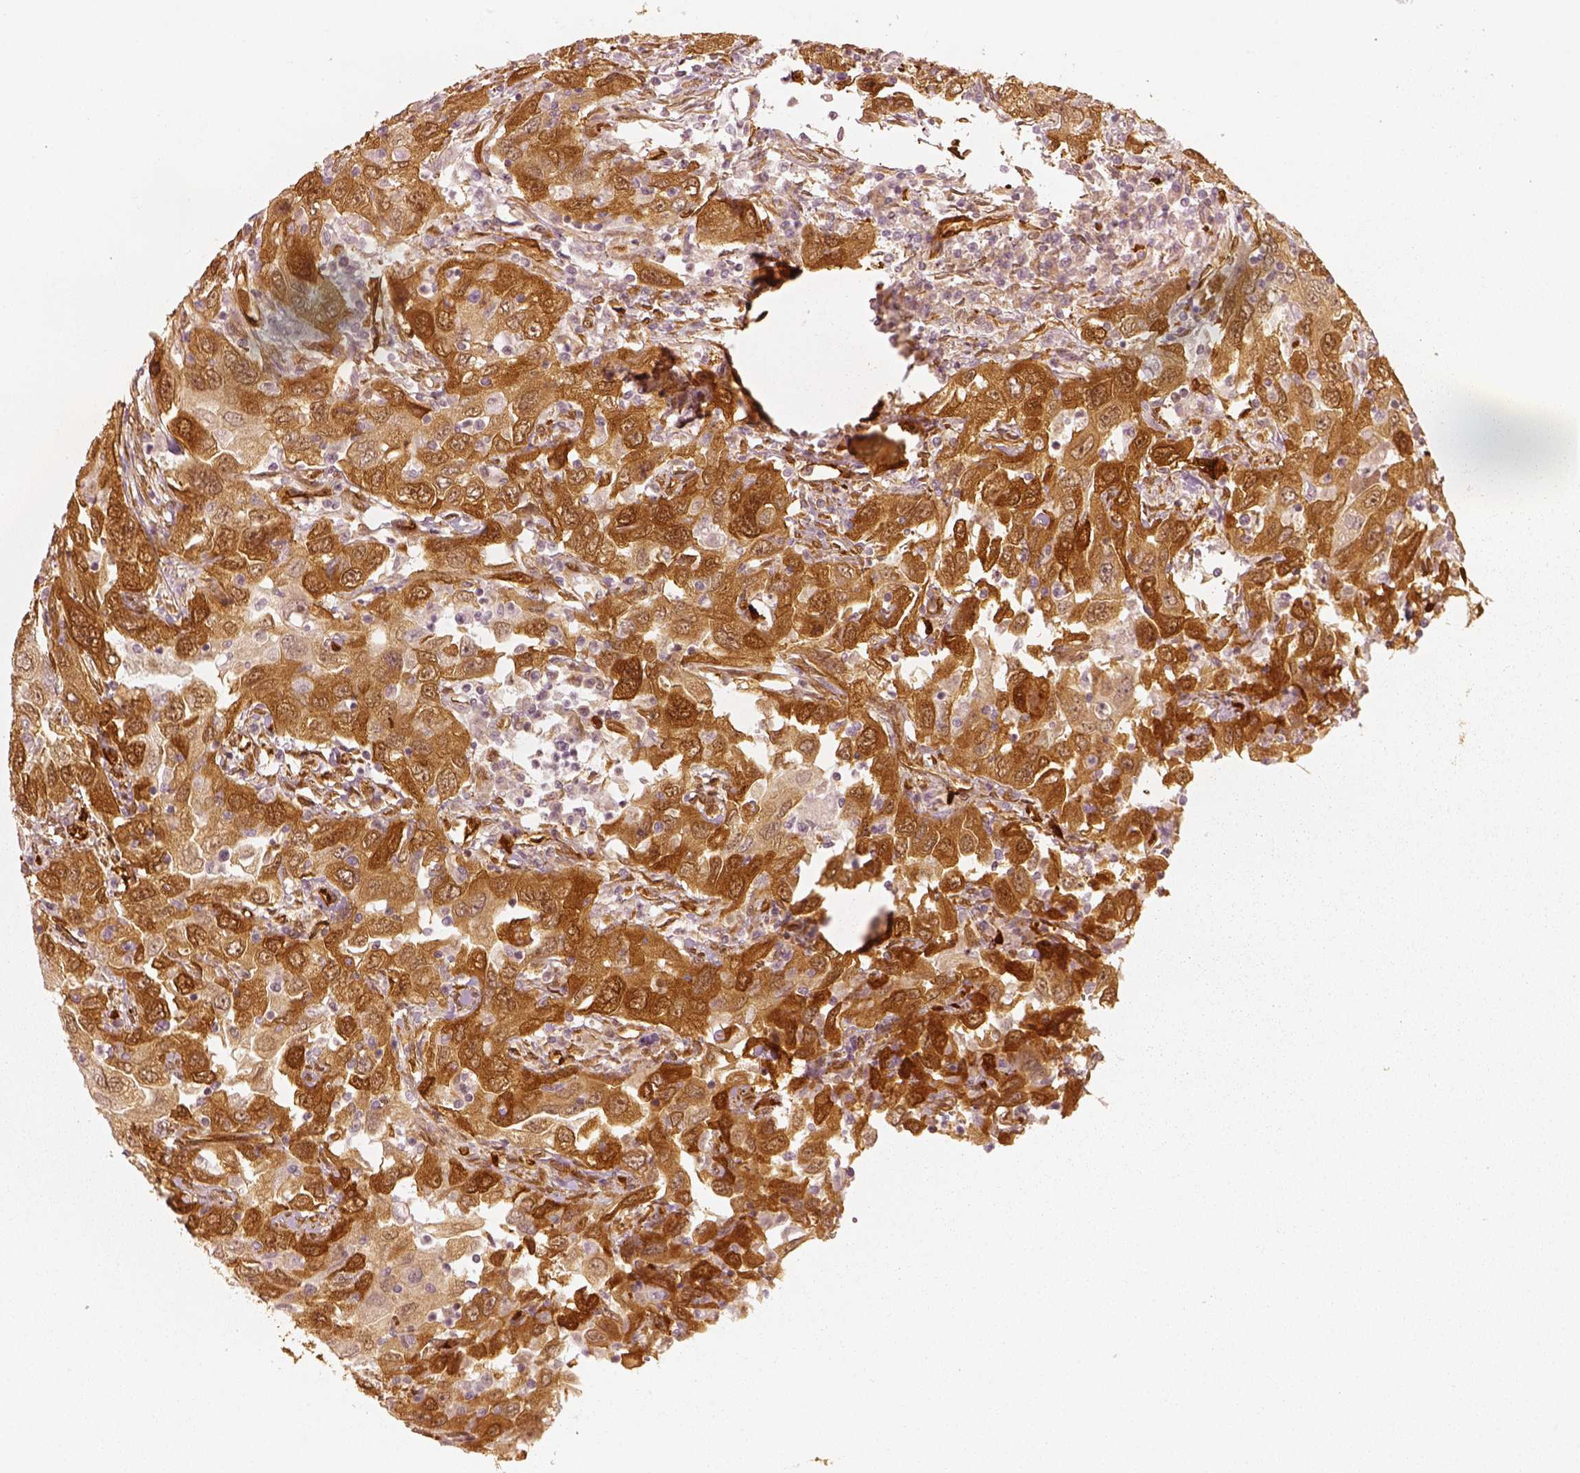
{"staining": {"intensity": "strong", "quantity": ">75%", "location": "cytoplasmic/membranous"}, "tissue": "urothelial cancer", "cell_type": "Tumor cells", "image_type": "cancer", "snomed": [{"axis": "morphology", "description": "Urothelial carcinoma, High grade"}, {"axis": "topography", "description": "Urinary bladder"}], "caption": "About >75% of tumor cells in human urothelial cancer demonstrate strong cytoplasmic/membranous protein staining as visualized by brown immunohistochemical staining.", "gene": "FSCN1", "patient": {"sex": "male", "age": 76}}